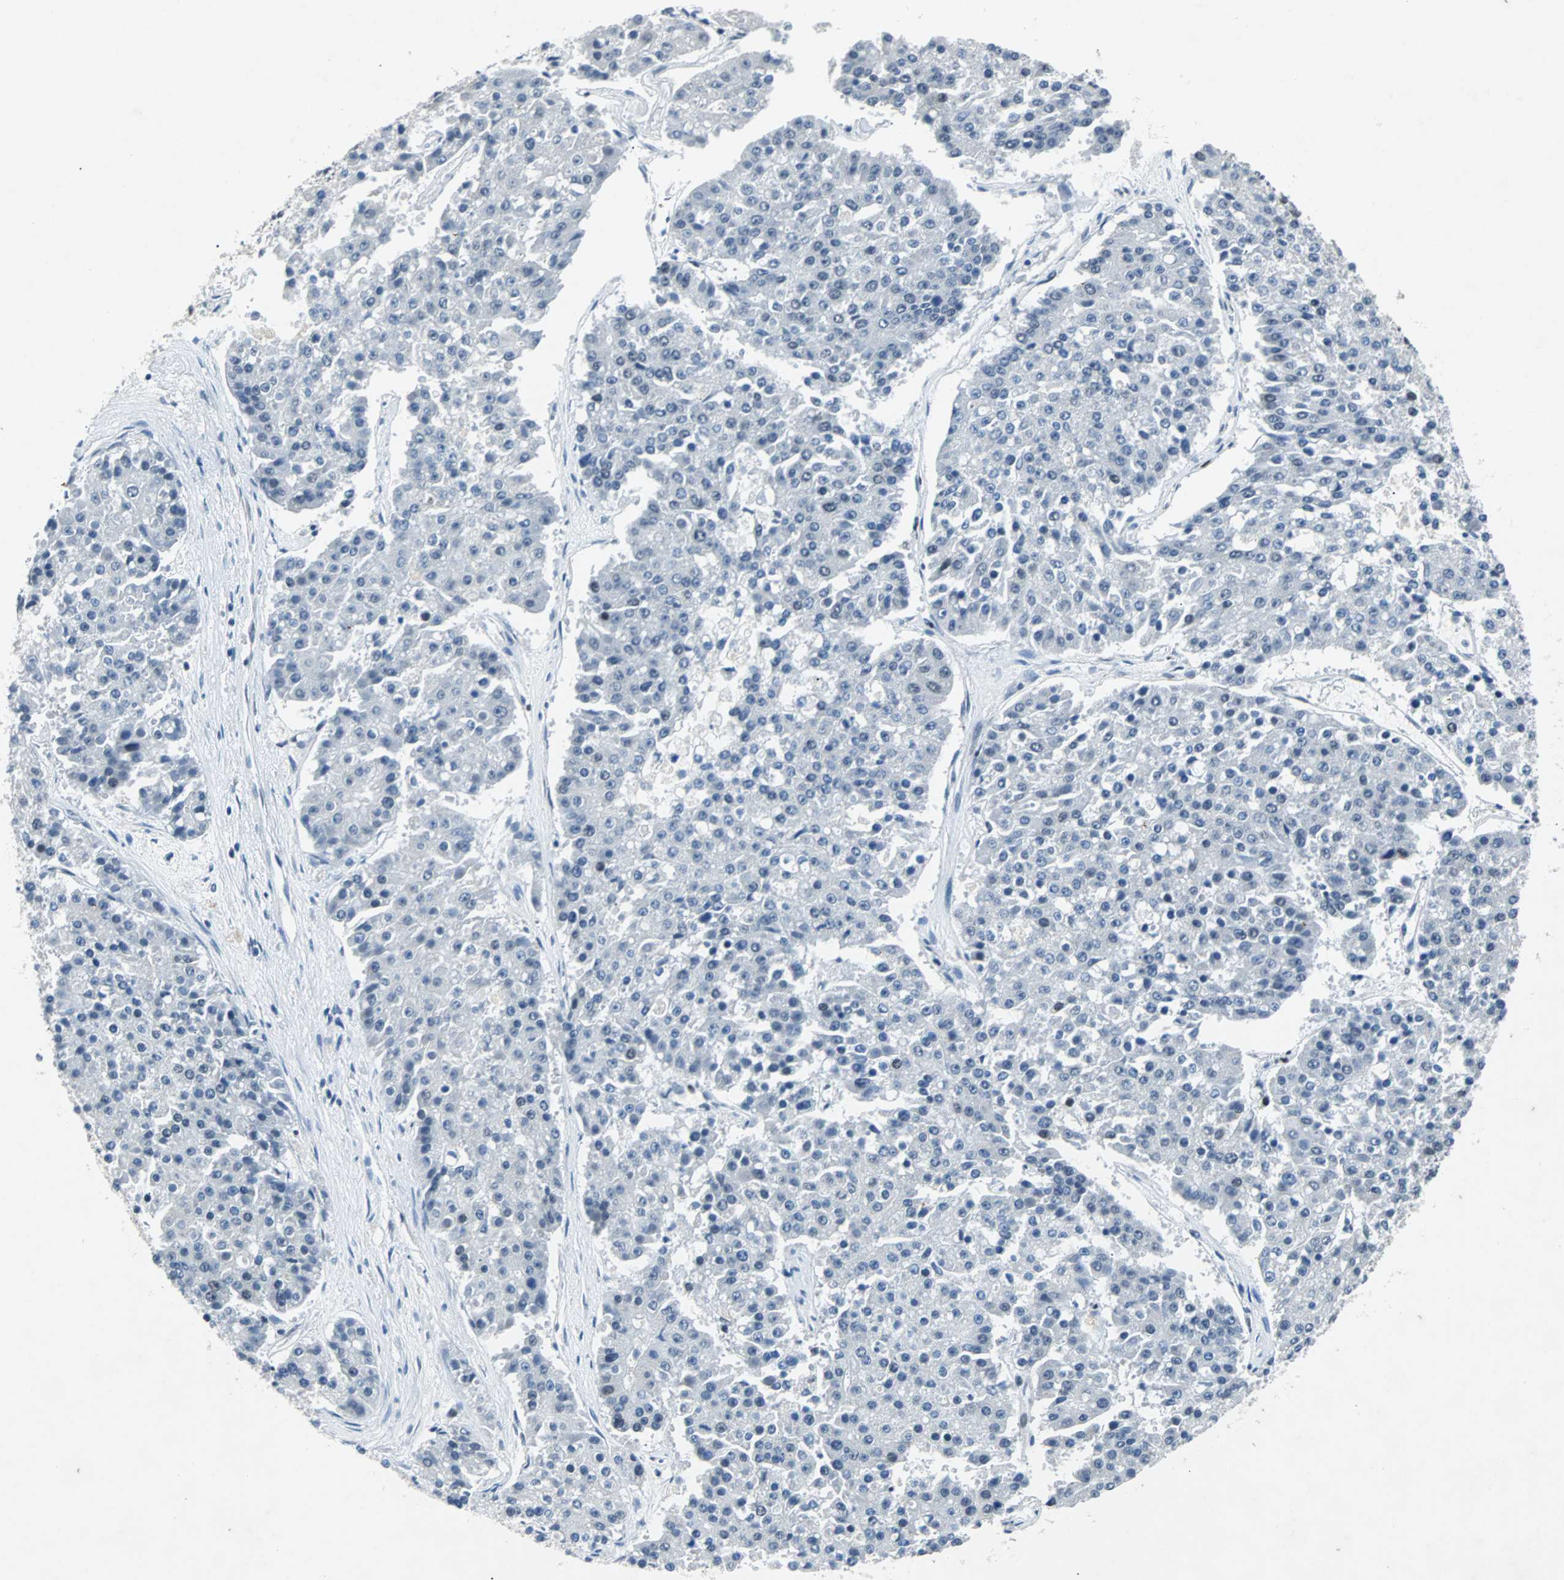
{"staining": {"intensity": "negative", "quantity": "none", "location": "none"}, "tissue": "pancreatic cancer", "cell_type": "Tumor cells", "image_type": "cancer", "snomed": [{"axis": "morphology", "description": "Adenocarcinoma, NOS"}, {"axis": "topography", "description": "Pancreas"}], "caption": "Immunohistochemistry of human pancreatic cancer displays no expression in tumor cells. The staining was performed using DAB (3,3'-diaminobenzidine) to visualize the protein expression in brown, while the nuclei were stained in blue with hematoxylin (Magnification: 20x).", "gene": "GATAD2A", "patient": {"sex": "male", "age": 50}}